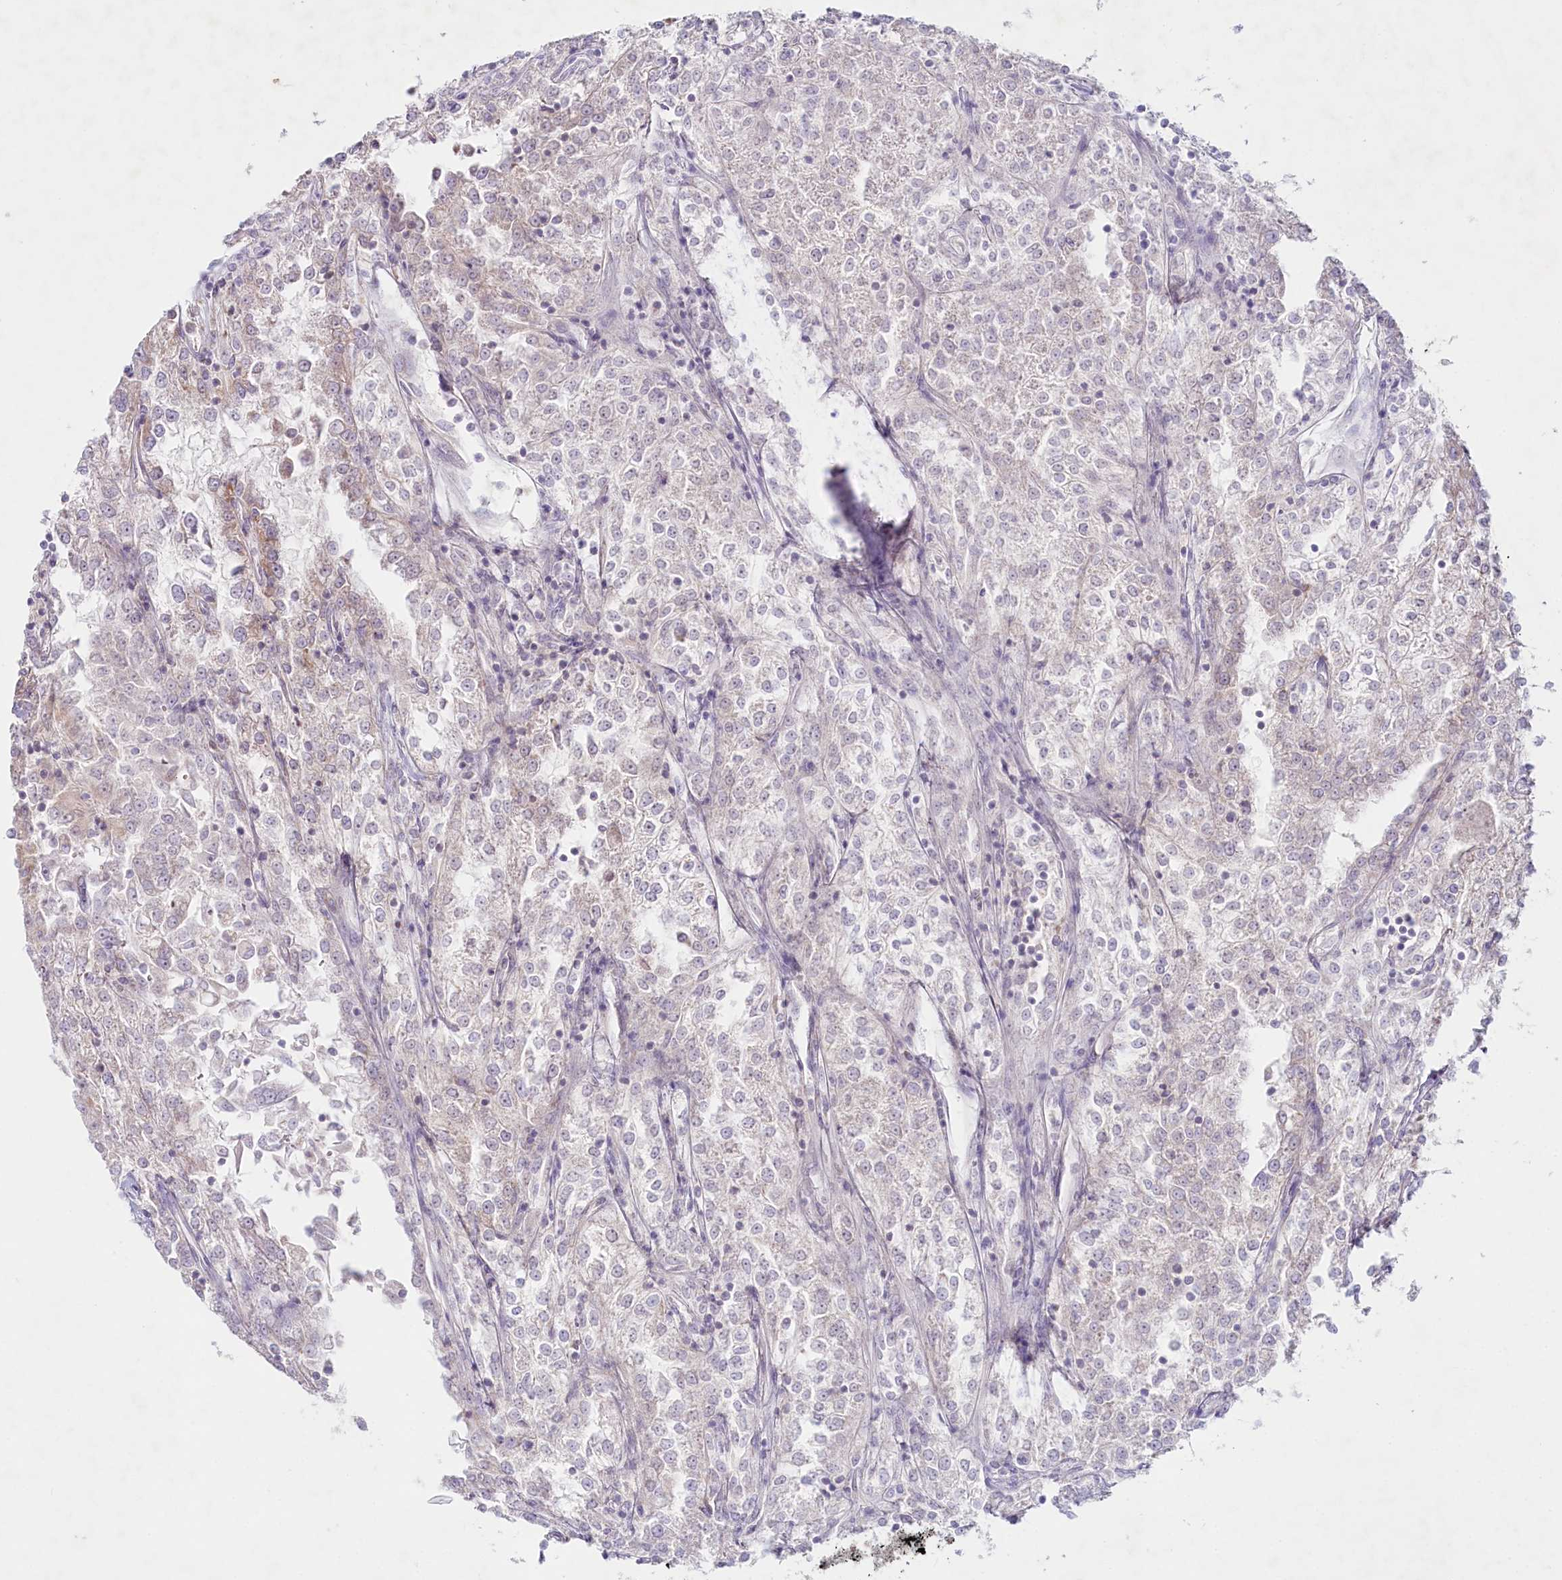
{"staining": {"intensity": "negative", "quantity": "none", "location": "none"}, "tissue": "renal cancer", "cell_type": "Tumor cells", "image_type": "cancer", "snomed": [{"axis": "morphology", "description": "Adenocarcinoma, NOS"}, {"axis": "topography", "description": "Kidney"}], "caption": "Tumor cells show no significant protein positivity in adenocarcinoma (renal).", "gene": "PSAPL1", "patient": {"sex": "female", "age": 52}}